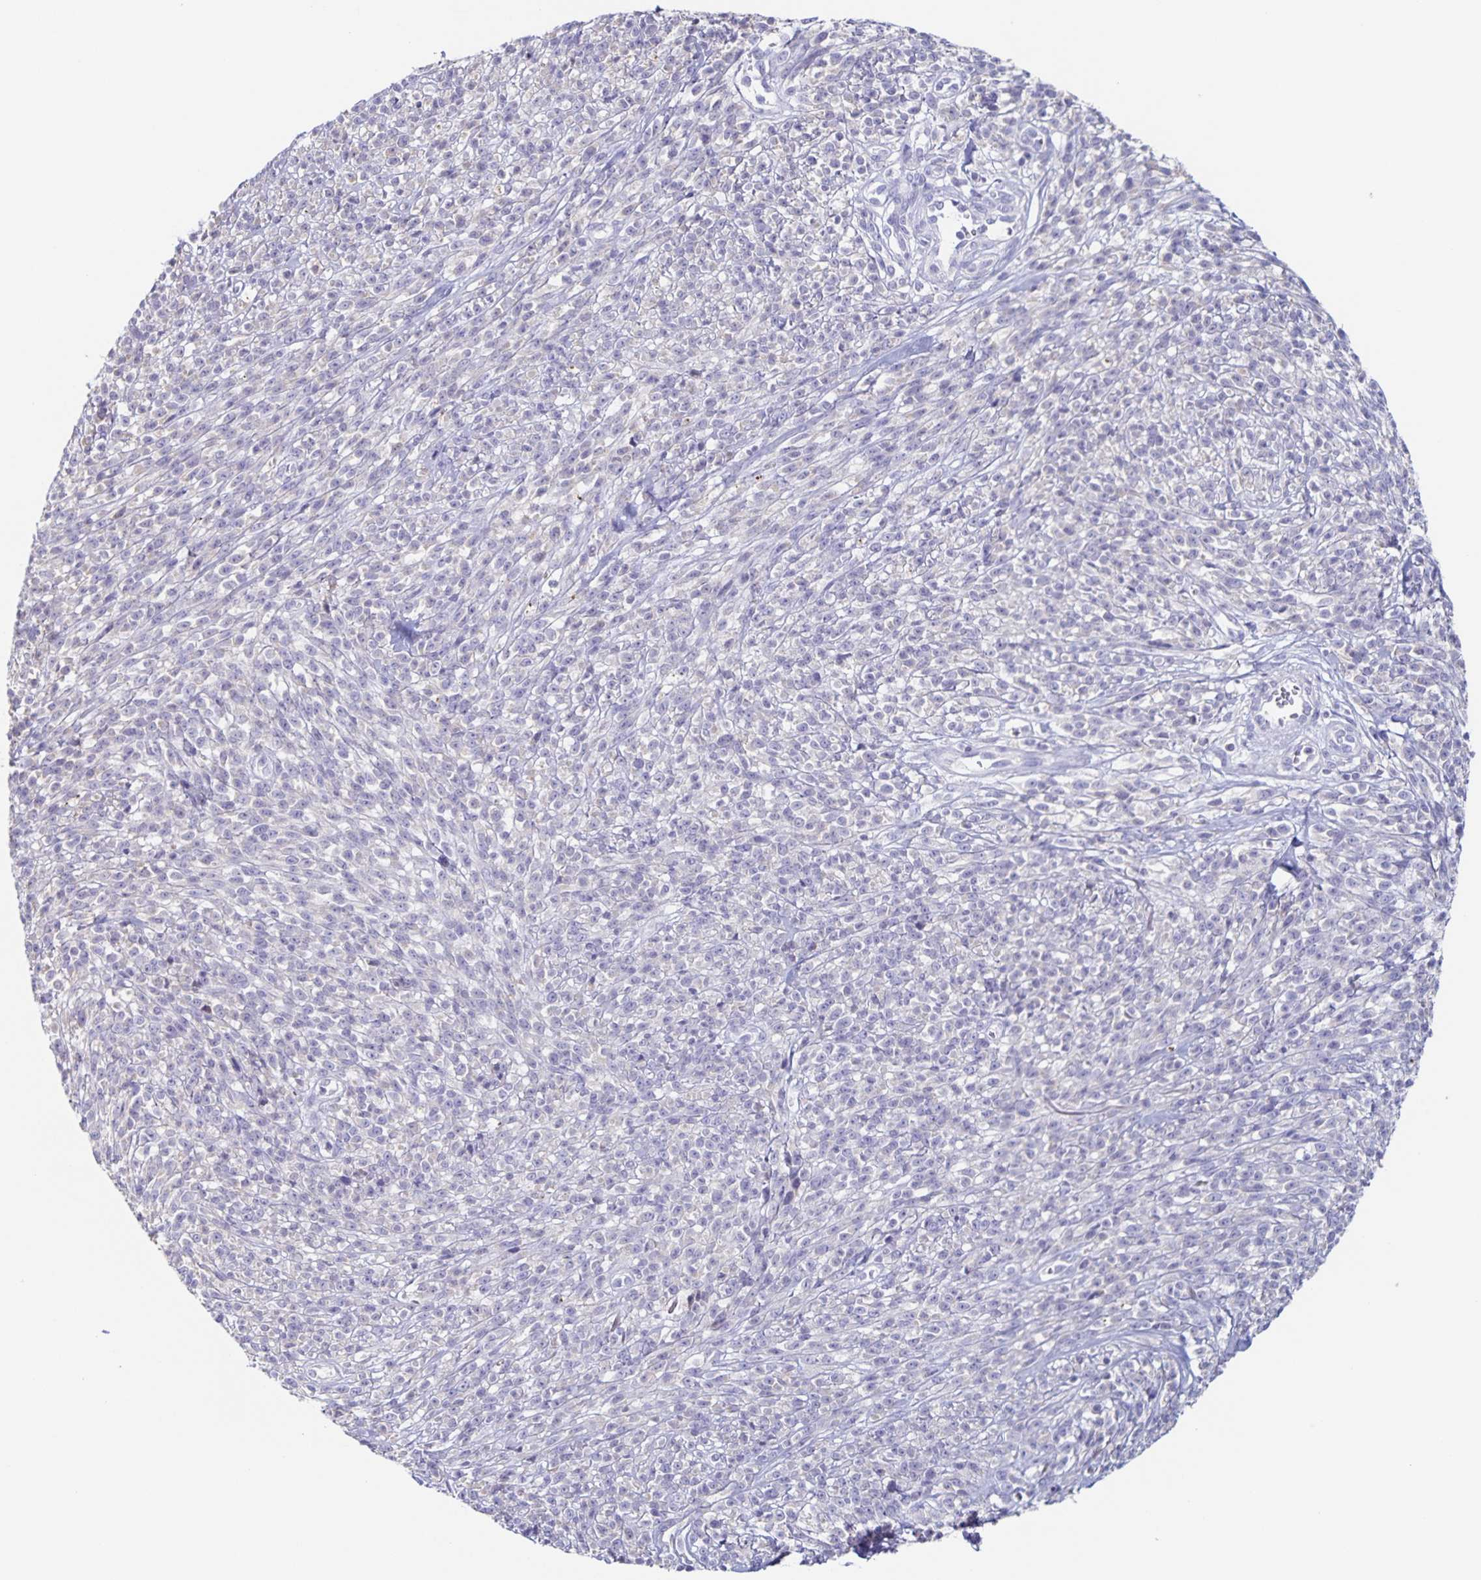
{"staining": {"intensity": "negative", "quantity": "none", "location": "none"}, "tissue": "melanoma", "cell_type": "Tumor cells", "image_type": "cancer", "snomed": [{"axis": "morphology", "description": "Malignant melanoma, NOS"}, {"axis": "topography", "description": "Skin"}, {"axis": "topography", "description": "Skin of trunk"}], "caption": "A high-resolution image shows immunohistochemistry staining of malignant melanoma, which displays no significant staining in tumor cells.", "gene": "RPL36A", "patient": {"sex": "male", "age": 74}}